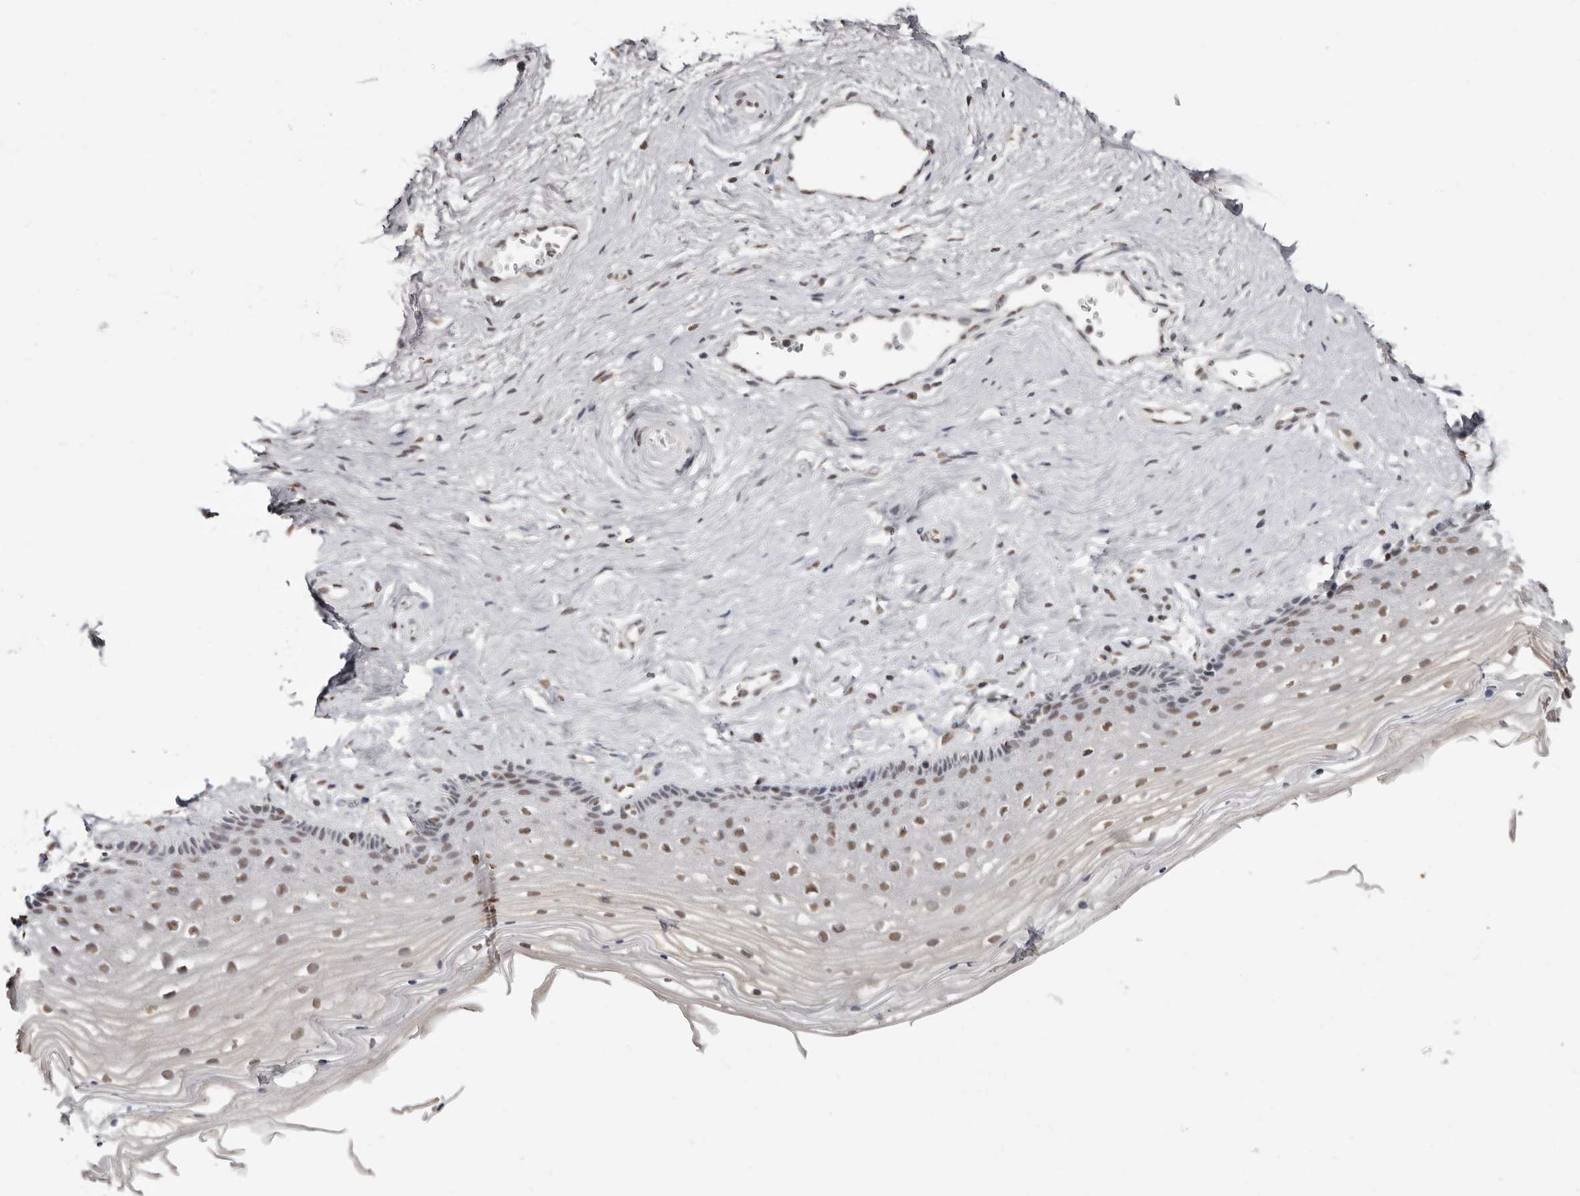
{"staining": {"intensity": "moderate", "quantity": "25%-75%", "location": "nuclear"}, "tissue": "vagina", "cell_type": "Squamous epithelial cells", "image_type": "normal", "snomed": [{"axis": "morphology", "description": "Normal tissue, NOS"}, {"axis": "topography", "description": "Vagina"}], "caption": "The histopathology image shows a brown stain indicating the presence of a protein in the nuclear of squamous epithelial cells in vagina.", "gene": "SCAF4", "patient": {"sex": "female", "age": 46}}